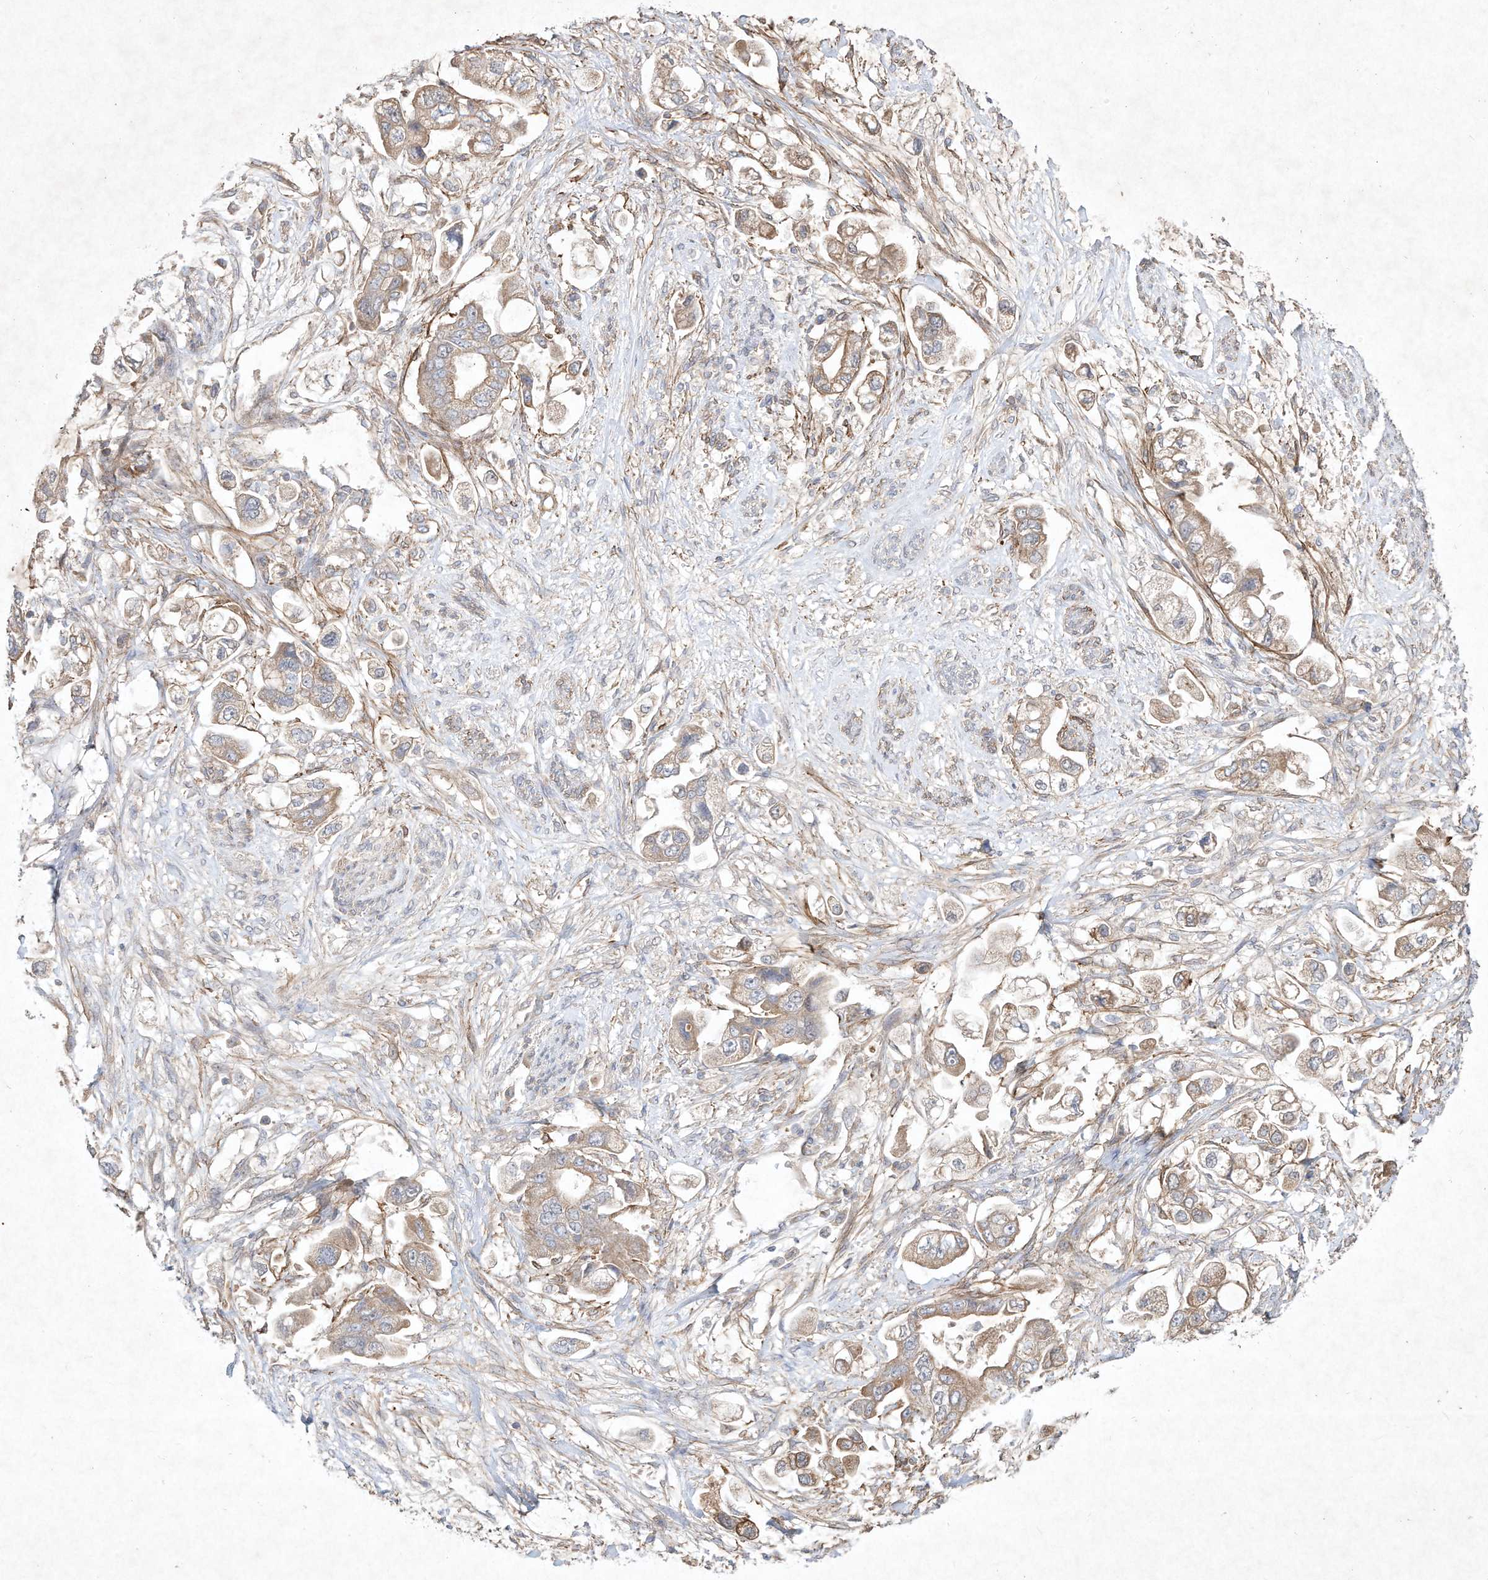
{"staining": {"intensity": "weak", "quantity": ">75%", "location": "cytoplasmic/membranous"}, "tissue": "stomach cancer", "cell_type": "Tumor cells", "image_type": "cancer", "snomed": [{"axis": "morphology", "description": "Adenocarcinoma, NOS"}, {"axis": "topography", "description": "Stomach"}], "caption": "Stomach adenocarcinoma stained with a brown dye shows weak cytoplasmic/membranous positive expression in about >75% of tumor cells.", "gene": "HTR5A", "patient": {"sex": "male", "age": 62}}